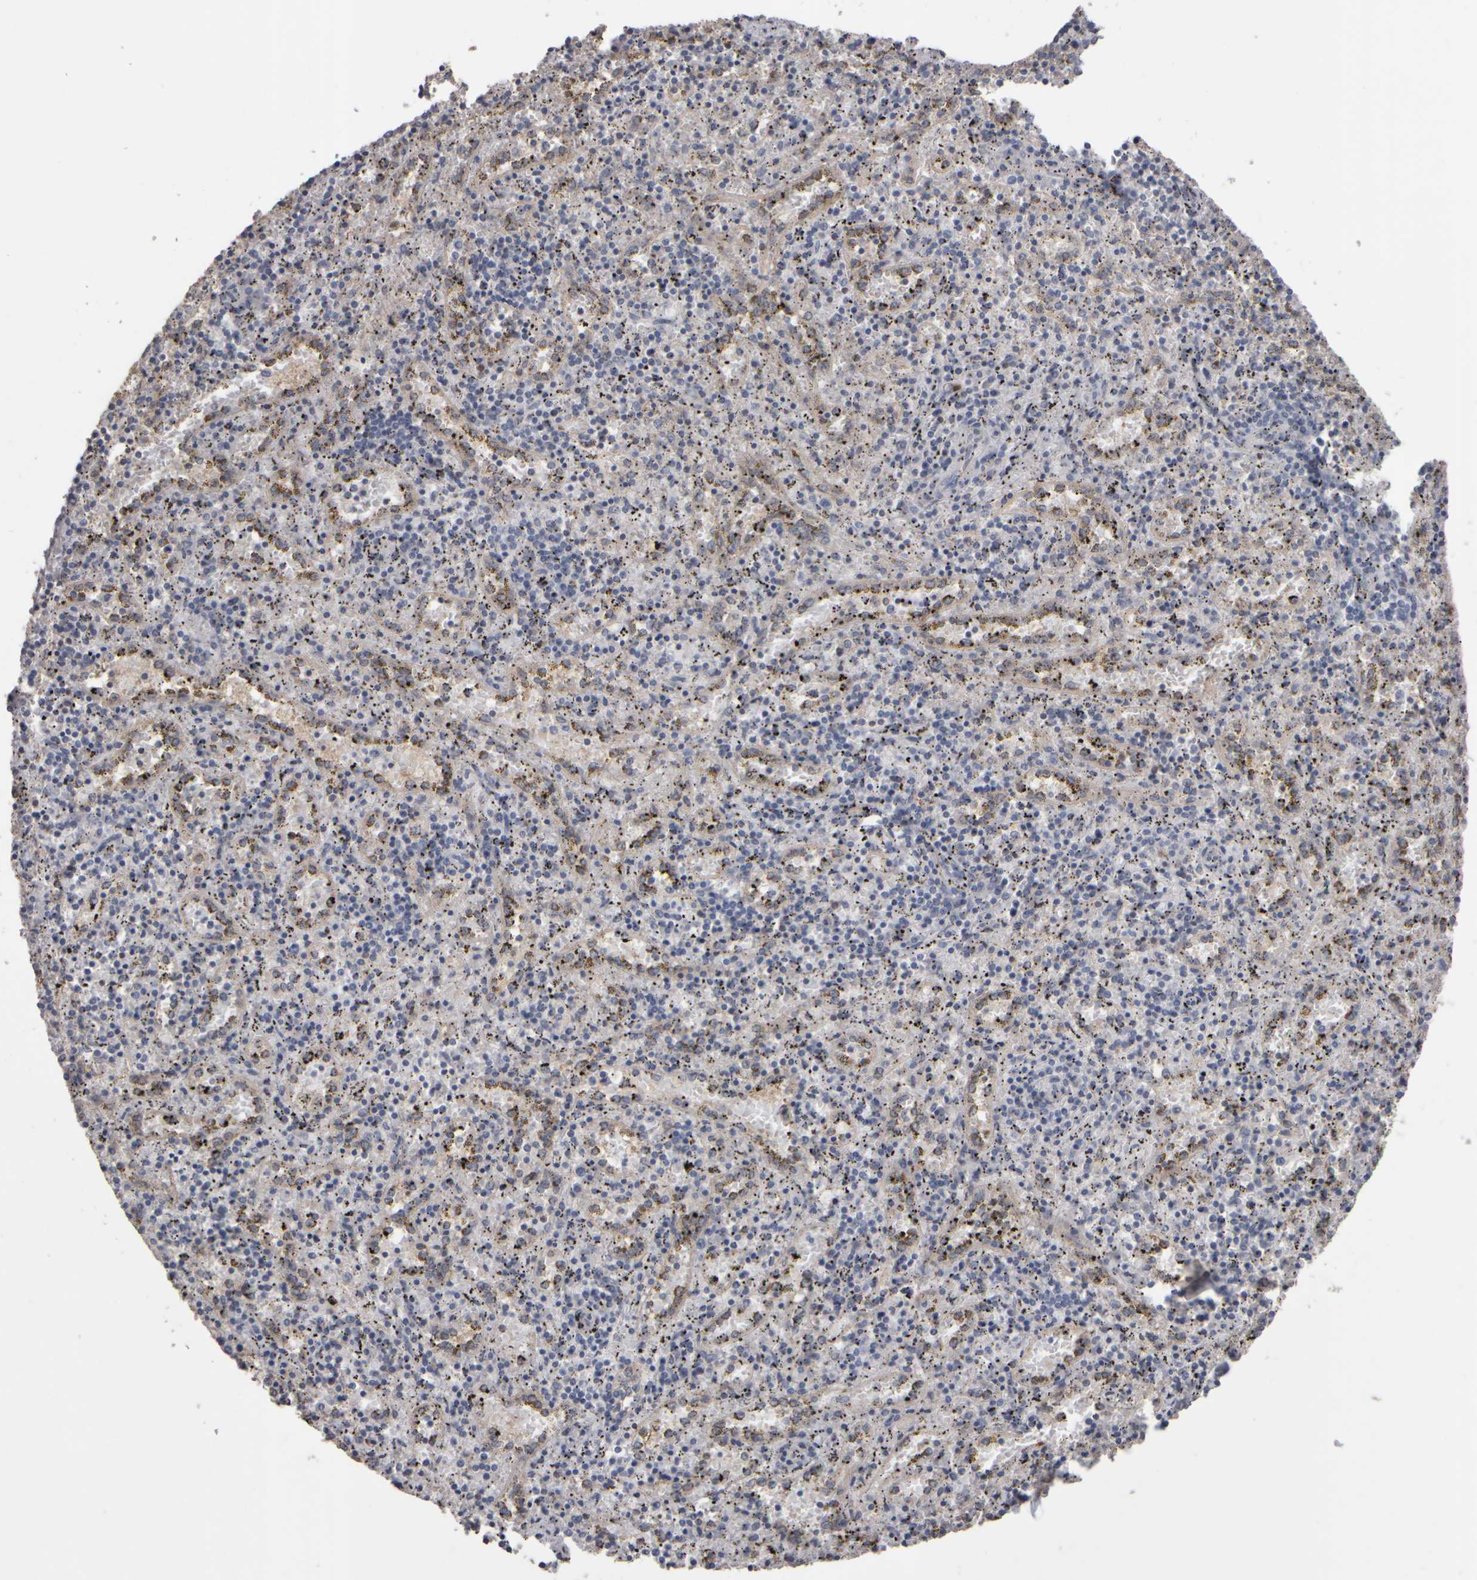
{"staining": {"intensity": "negative", "quantity": "none", "location": "none"}, "tissue": "spleen", "cell_type": "Cells in red pulp", "image_type": "normal", "snomed": [{"axis": "morphology", "description": "Normal tissue, NOS"}, {"axis": "topography", "description": "Spleen"}], "caption": "An immunohistochemistry histopathology image of normal spleen is shown. There is no staining in cells in red pulp of spleen.", "gene": "EPHX2", "patient": {"sex": "male", "age": 11}}